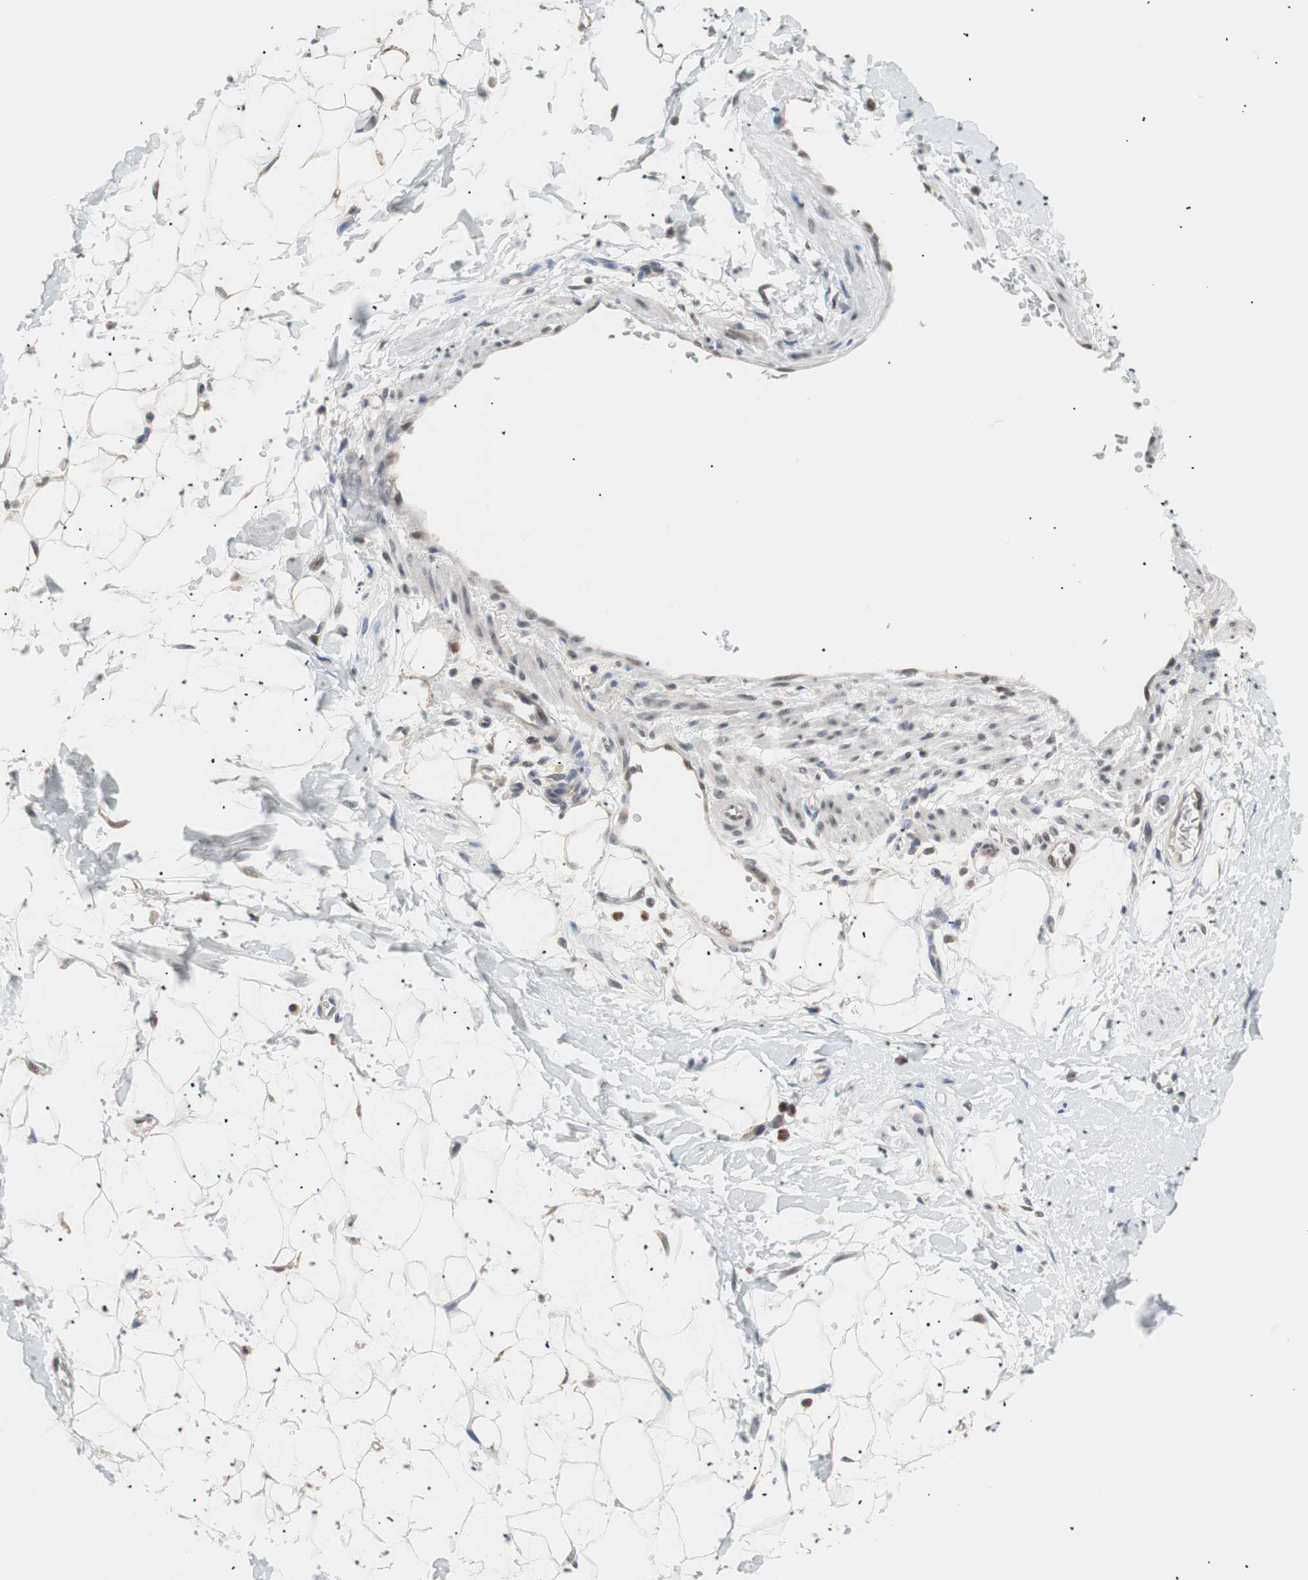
{"staining": {"intensity": "moderate", "quantity": "25%-75%", "location": "nuclear"}, "tissue": "adipose tissue", "cell_type": "Adipocytes", "image_type": "normal", "snomed": [{"axis": "morphology", "description": "Normal tissue, NOS"}, {"axis": "topography", "description": "Soft tissue"}], "caption": "A high-resolution image shows immunohistochemistry staining of normal adipose tissue, which displays moderate nuclear staining in approximately 25%-75% of adipocytes. (DAB (3,3'-diaminobenzidine) = brown stain, brightfield microscopy at high magnification).", "gene": "LIG3", "patient": {"sex": "male", "age": 72}}